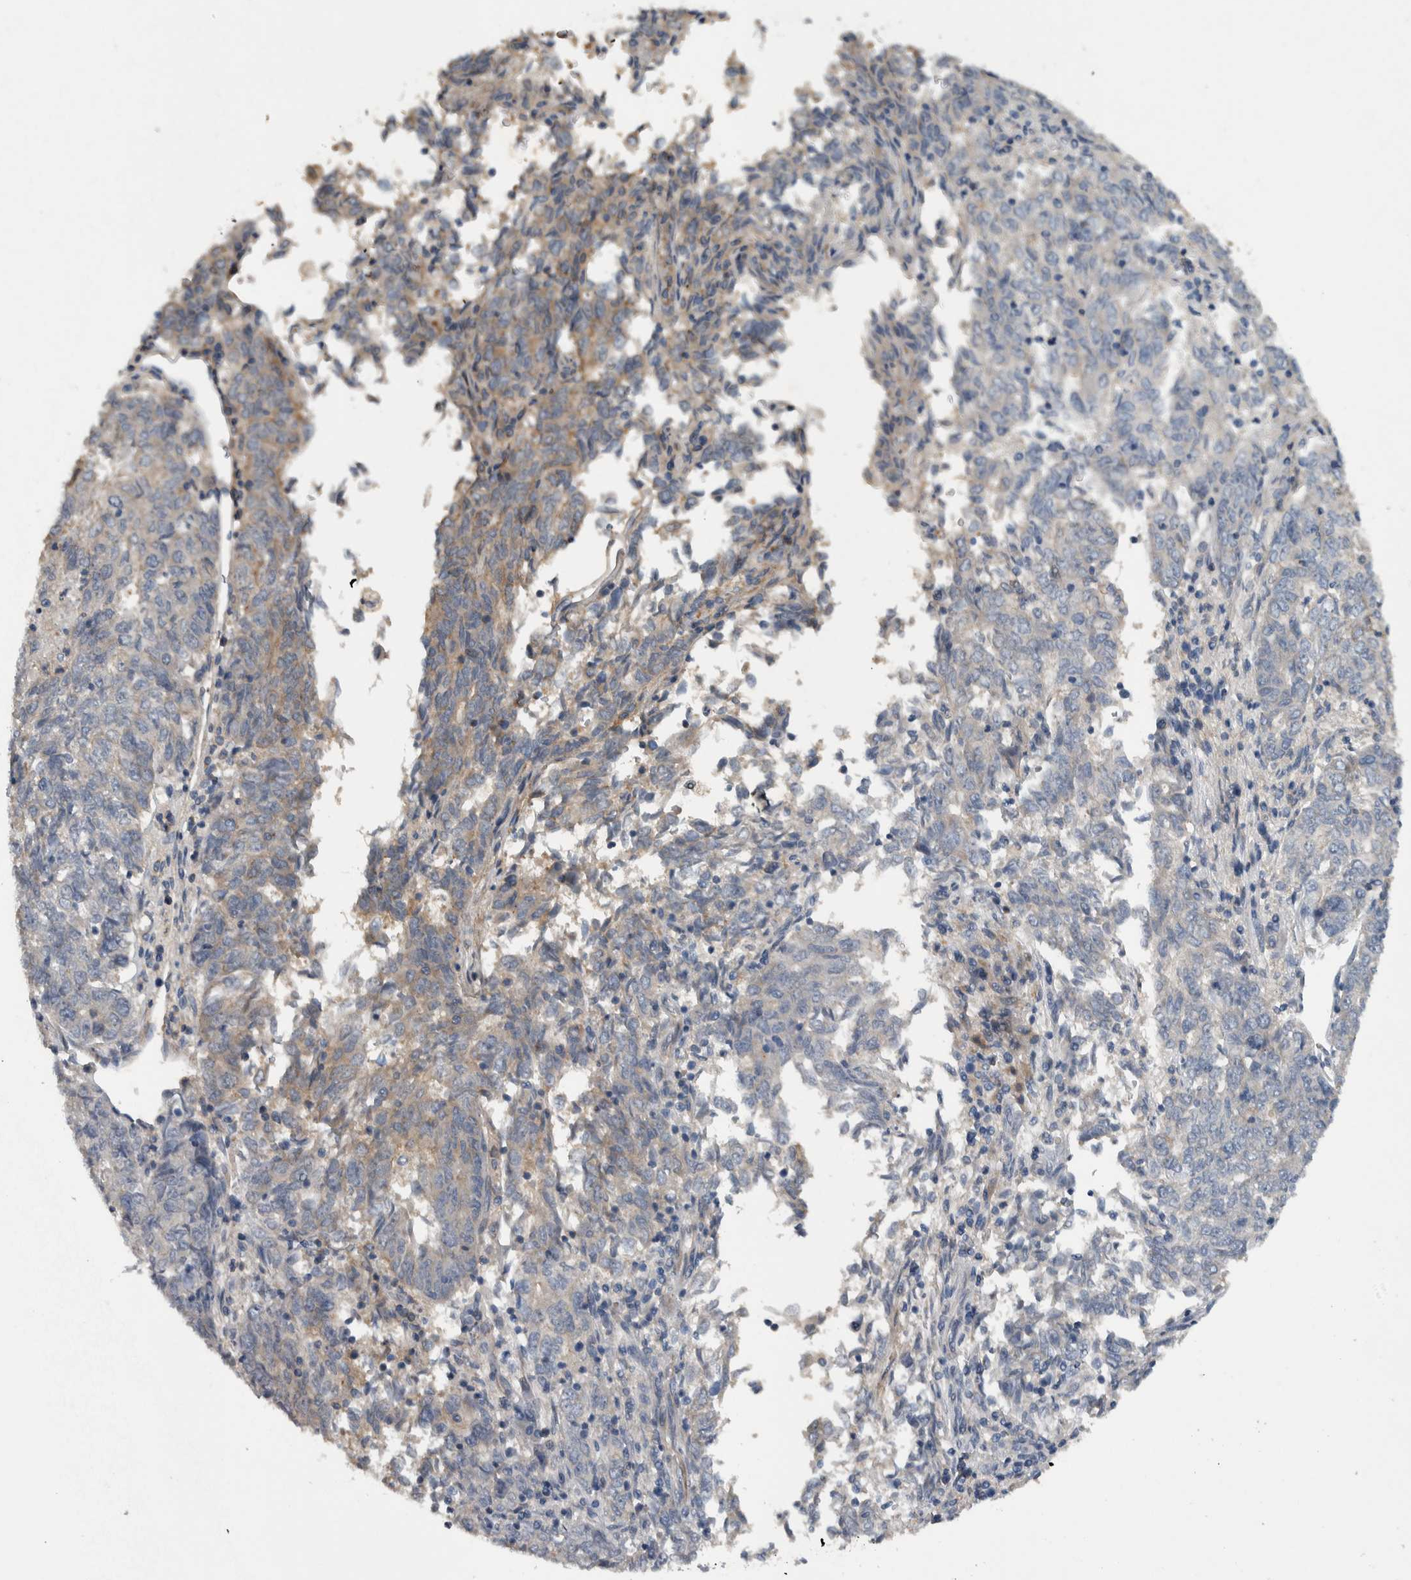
{"staining": {"intensity": "weak", "quantity": "<25%", "location": "cytoplasmic/membranous"}, "tissue": "endometrial cancer", "cell_type": "Tumor cells", "image_type": "cancer", "snomed": [{"axis": "morphology", "description": "Adenocarcinoma, NOS"}, {"axis": "topography", "description": "Endometrium"}], "caption": "An IHC histopathology image of endometrial cancer is shown. There is no staining in tumor cells of endometrial cancer.", "gene": "NT5C2", "patient": {"sex": "female", "age": 80}}